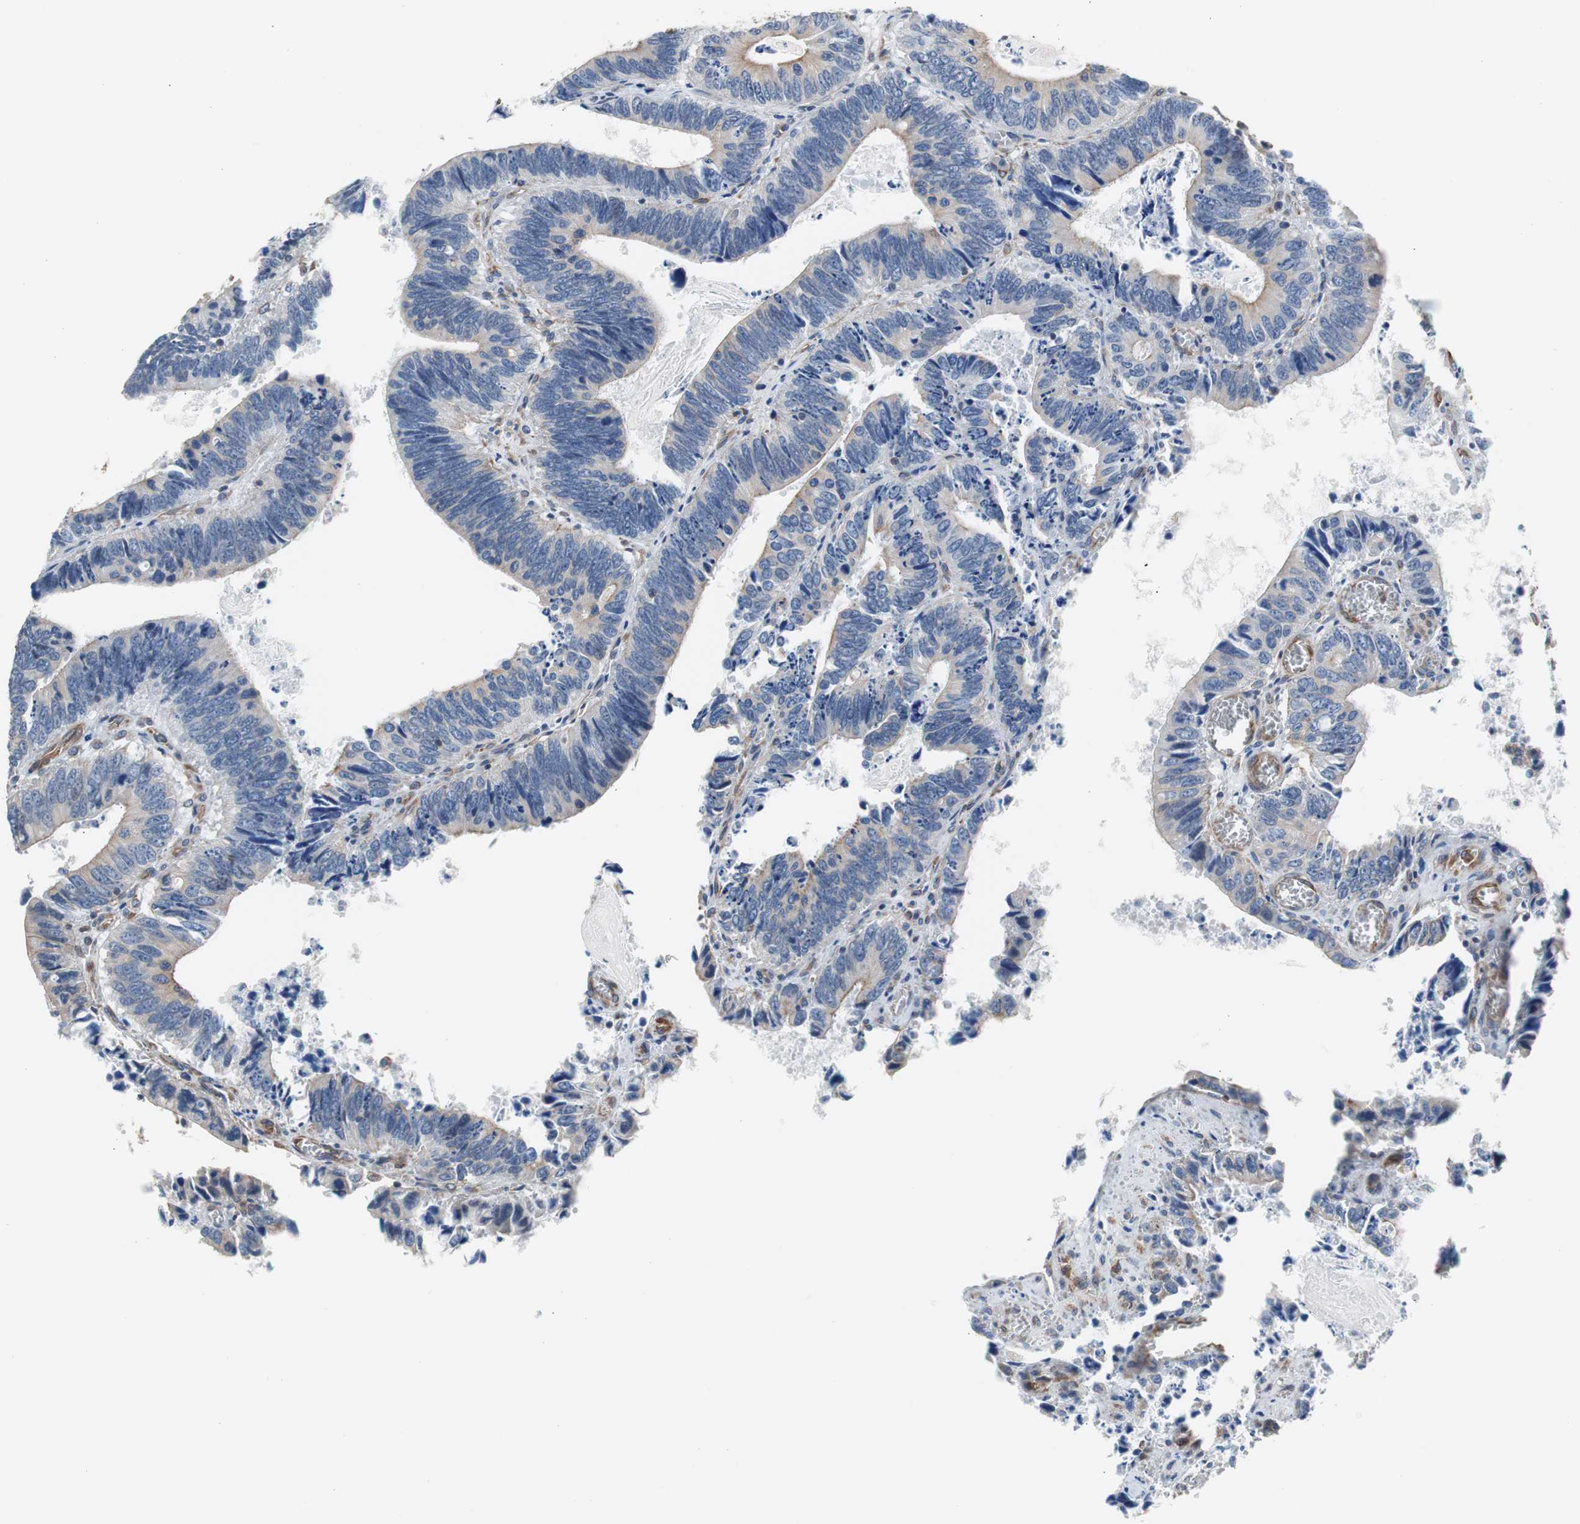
{"staining": {"intensity": "weak", "quantity": "<25%", "location": "cytoplasmic/membranous"}, "tissue": "colorectal cancer", "cell_type": "Tumor cells", "image_type": "cancer", "snomed": [{"axis": "morphology", "description": "Adenocarcinoma, NOS"}, {"axis": "topography", "description": "Colon"}], "caption": "Tumor cells show no significant positivity in adenocarcinoma (colorectal).", "gene": "KIF3B", "patient": {"sex": "male", "age": 72}}